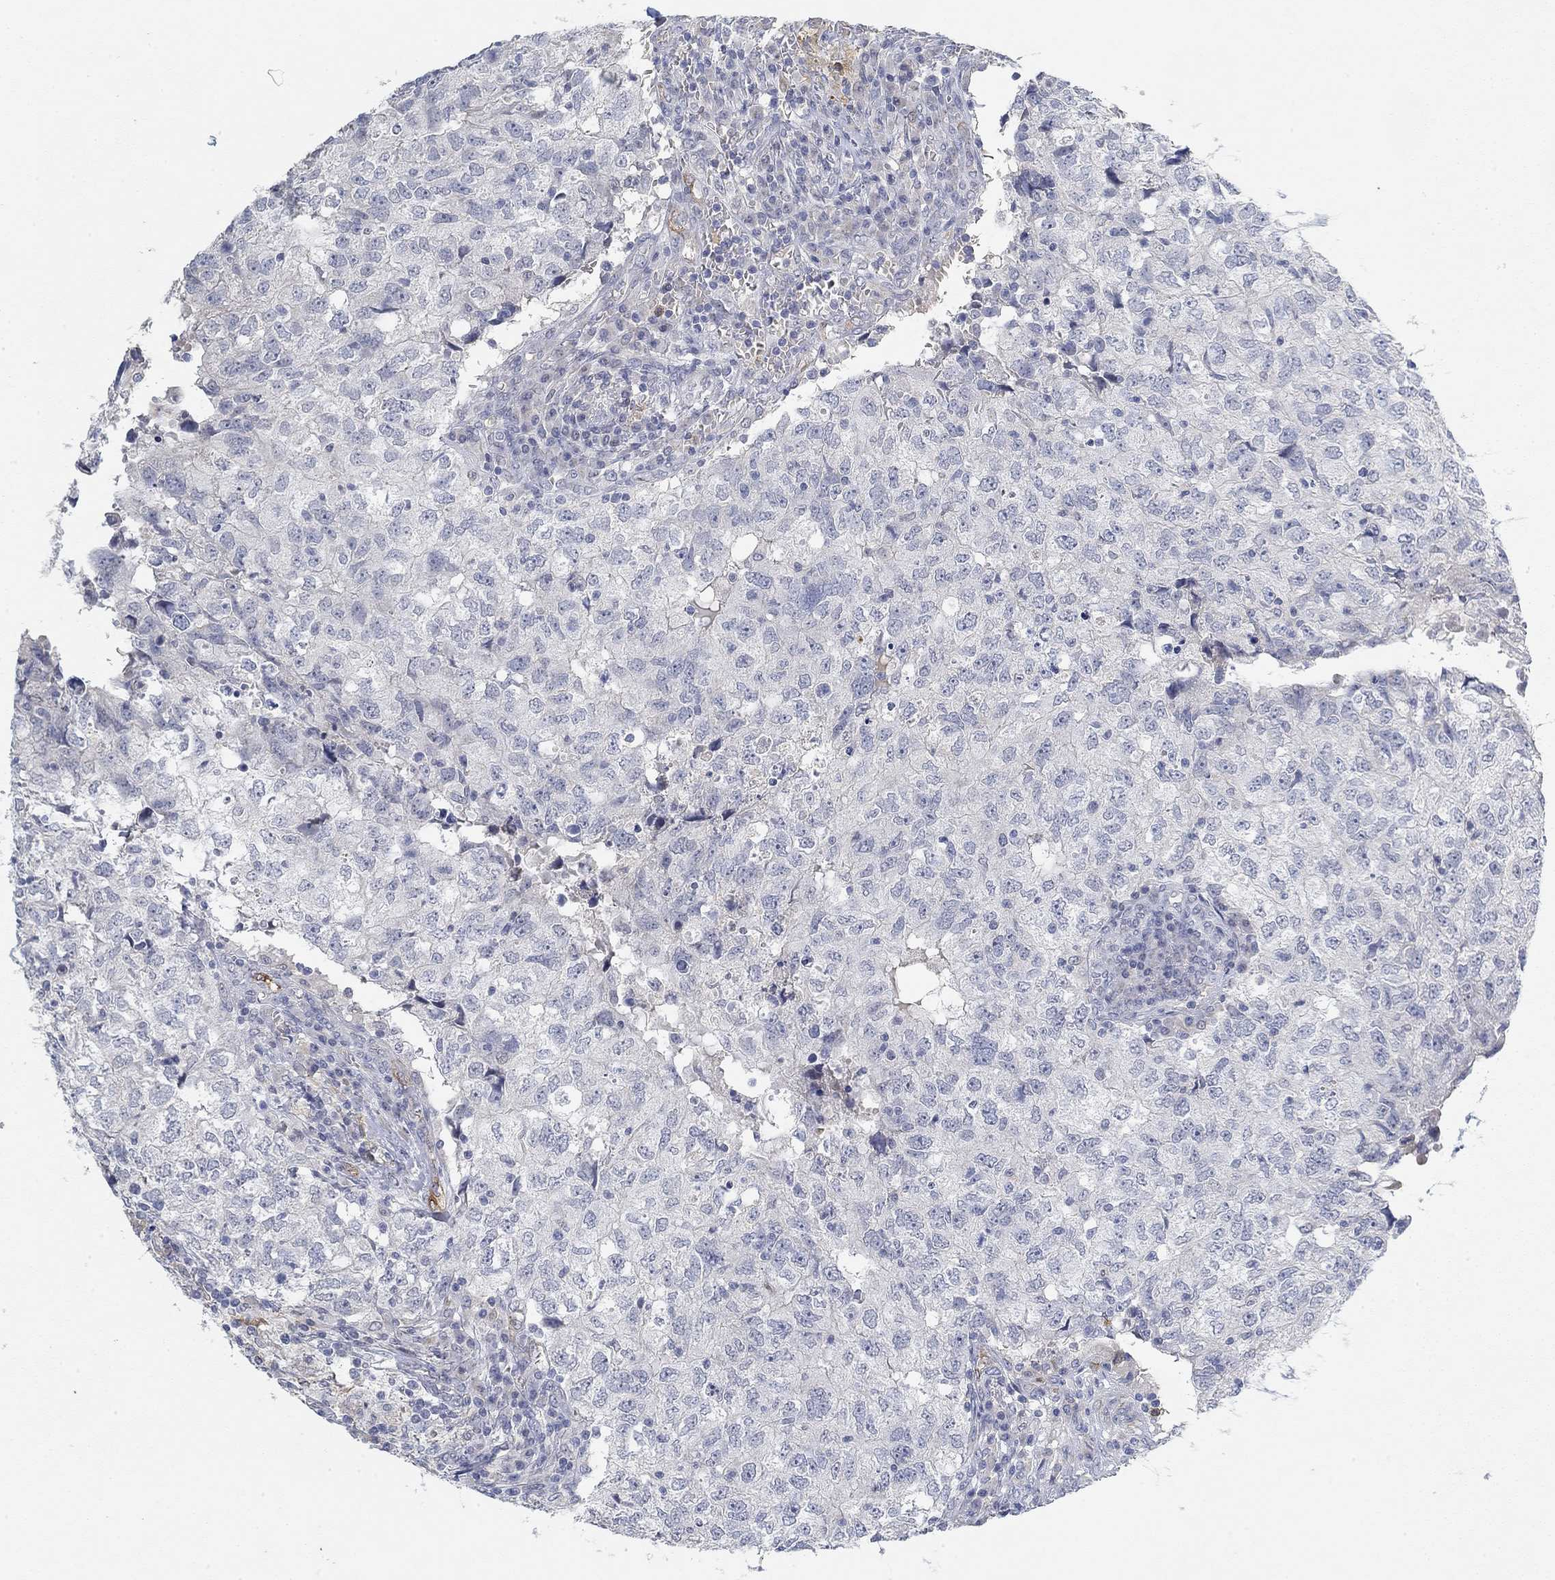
{"staining": {"intensity": "negative", "quantity": "none", "location": "none"}, "tissue": "breast cancer", "cell_type": "Tumor cells", "image_type": "cancer", "snomed": [{"axis": "morphology", "description": "Duct carcinoma"}, {"axis": "topography", "description": "Breast"}], "caption": "Immunohistochemical staining of human breast cancer (invasive ductal carcinoma) exhibits no significant expression in tumor cells.", "gene": "VAT1L", "patient": {"sex": "female", "age": 30}}